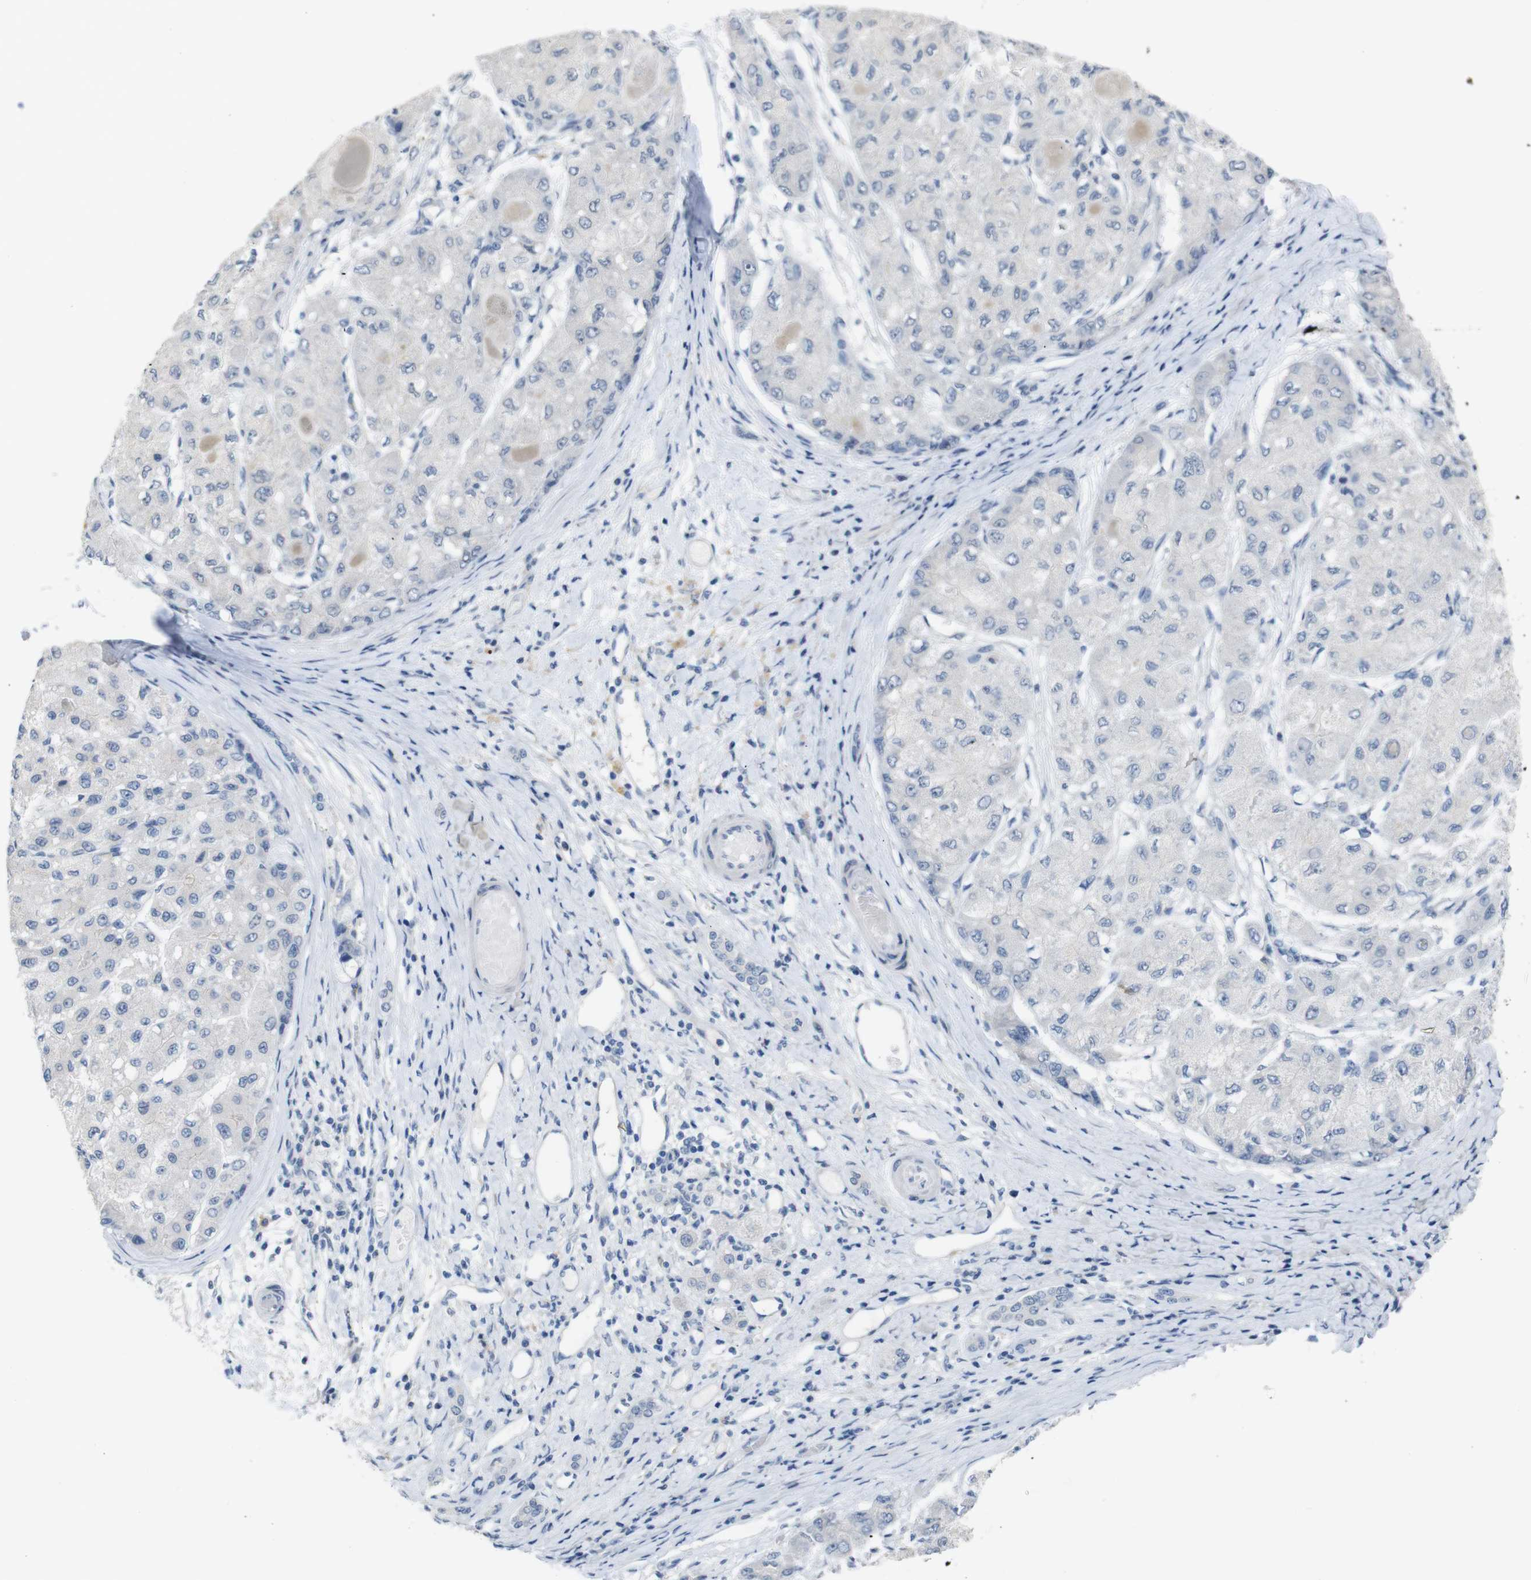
{"staining": {"intensity": "negative", "quantity": "none", "location": "none"}, "tissue": "liver cancer", "cell_type": "Tumor cells", "image_type": "cancer", "snomed": [{"axis": "morphology", "description": "Carcinoma, Hepatocellular, NOS"}, {"axis": "topography", "description": "Liver"}], "caption": "Protein analysis of liver hepatocellular carcinoma reveals no significant positivity in tumor cells.", "gene": "CHRM5", "patient": {"sex": "male", "age": 80}}